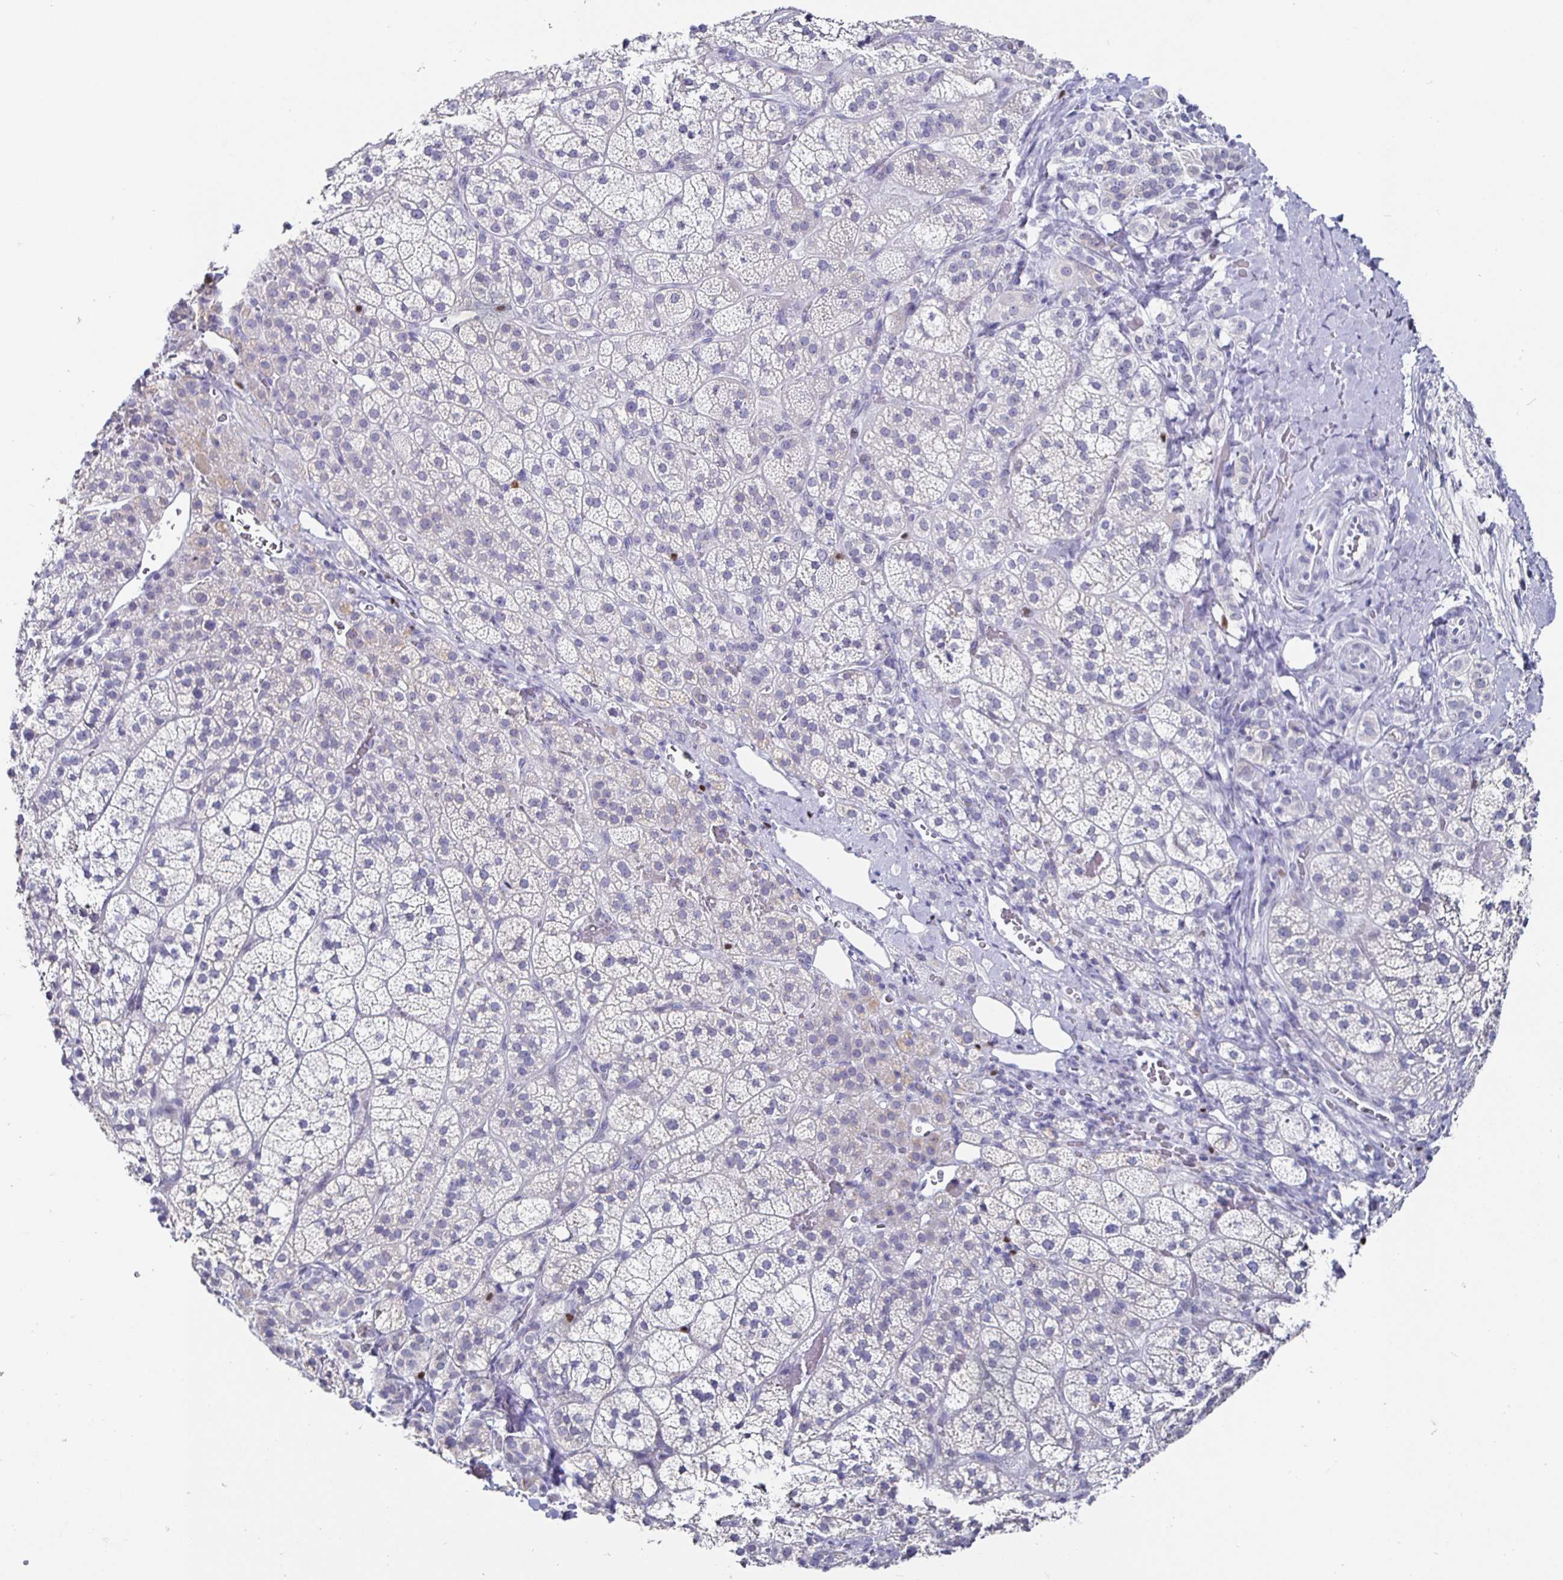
{"staining": {"intensity": "weak", "quantity": "<25%", "location": "cytoplasmic/membranous"}, "tissue": "adrenal gland", "cell_type": "Glandular cells", "image_type": "normal", "snomed": [{"axis": "morphology", "description": "Normal tissue, NOS"}, {"axis": "topography", "description": "Adrenal gland"}], "caption": "Immunohistochemical staining of unremarkable human adrenal gland reveals no significant positivity in glandular cells. (DAB IHC visualized using brightfield microscopy, high magnification).", "gene": "RUNX2", "patient": {"sex": "female", "age": 60}}